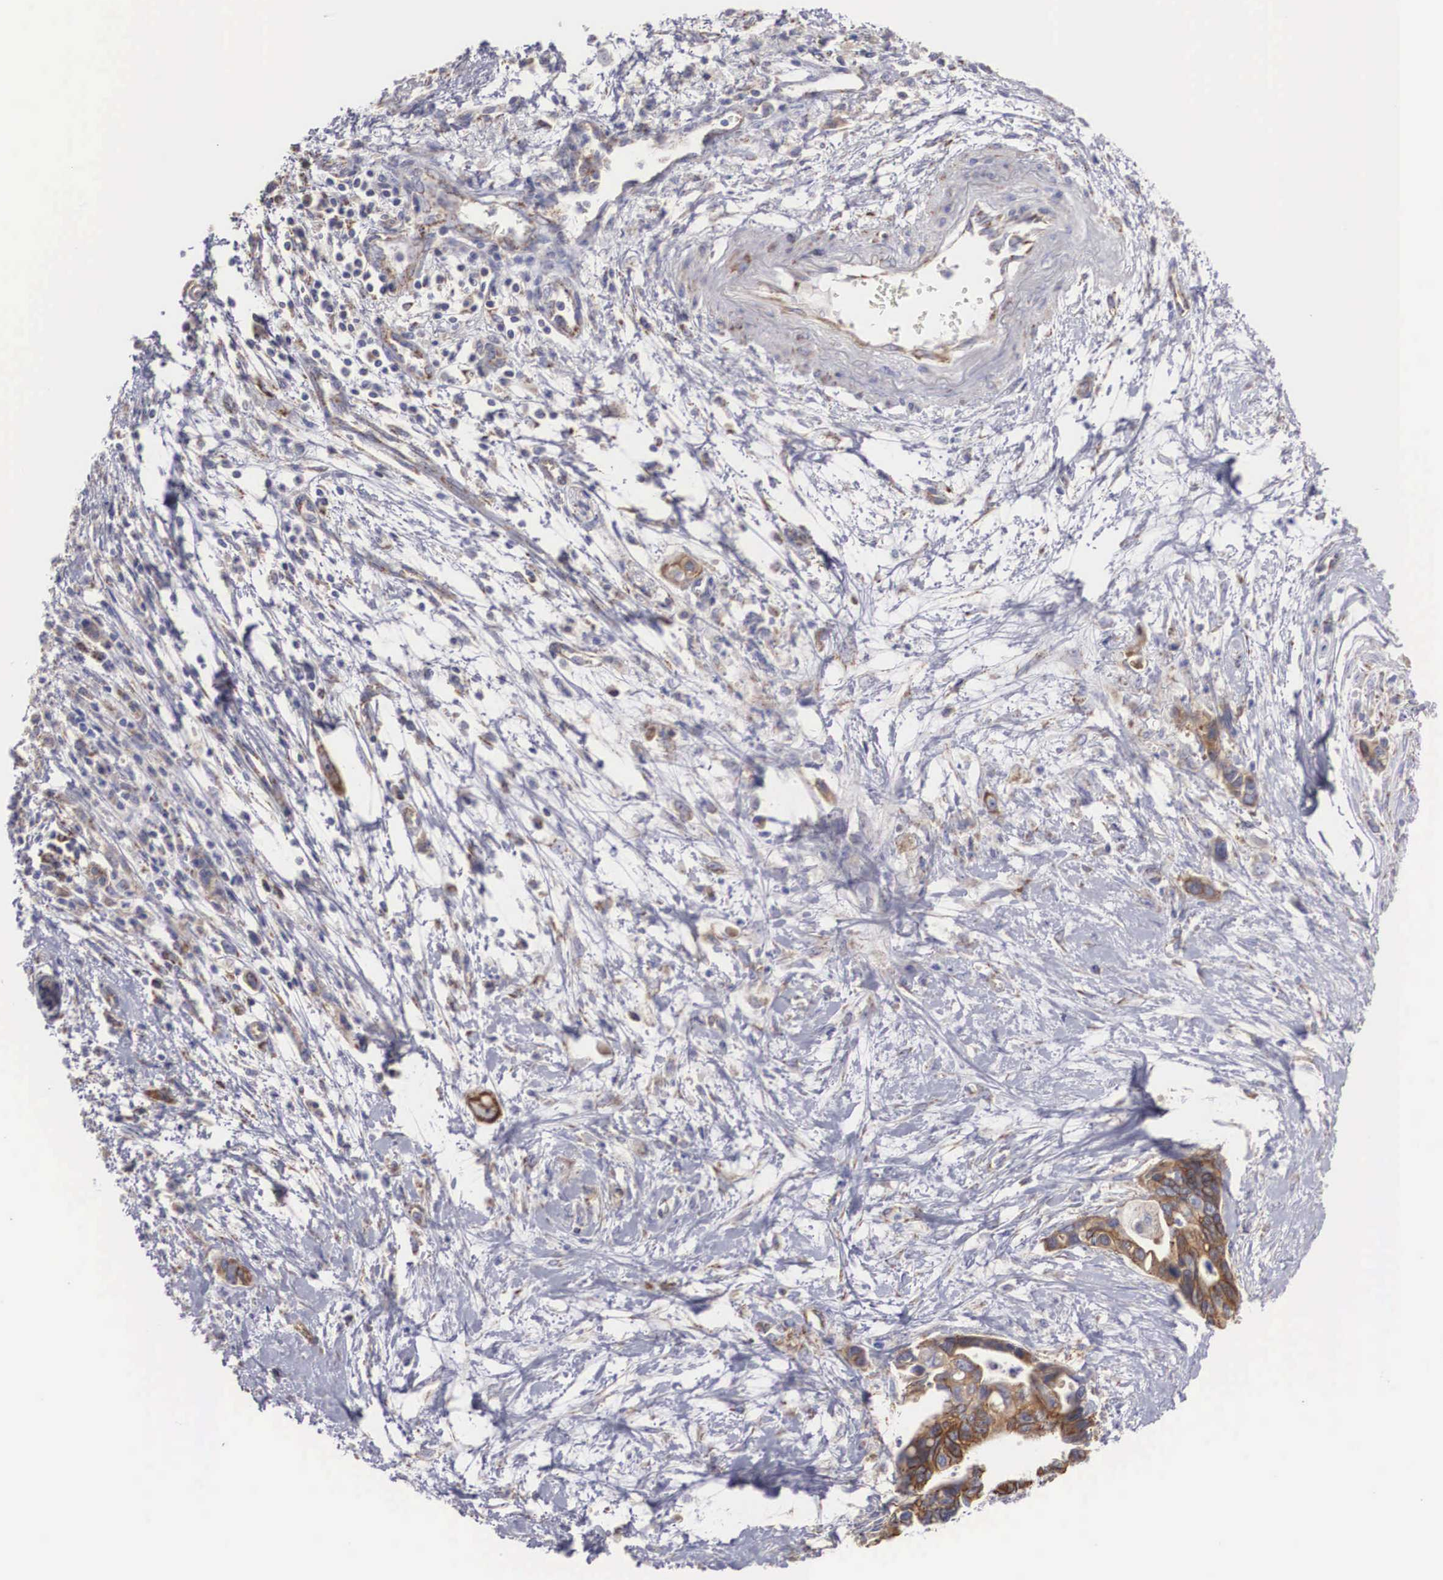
{"staining": {"intensity": "moderate", "quantity": ">75%", "location": "cytoplasmic/membranous"}, "tissue": "pancreatic cancer", "cell_type": "Tumor cells", "image_type": "cancer", "snomed": [{"axis": "morphology", "description": "Adenocarcinoma, NOS"}, {"axis": "topography", "description": "Pancreas"}], "caption": "High-power microscopy captured an immunohistochemistry image of adenocarcinoma (pancreatic), revealing moderate cytoplasmic/membranous staining in about >75% of tumor cells. (DAB IHC, brown staining for protein, blue staining for nuclei).", "gene": "XPNPEP3", "patient": {"sex": "female", "age": 70}}